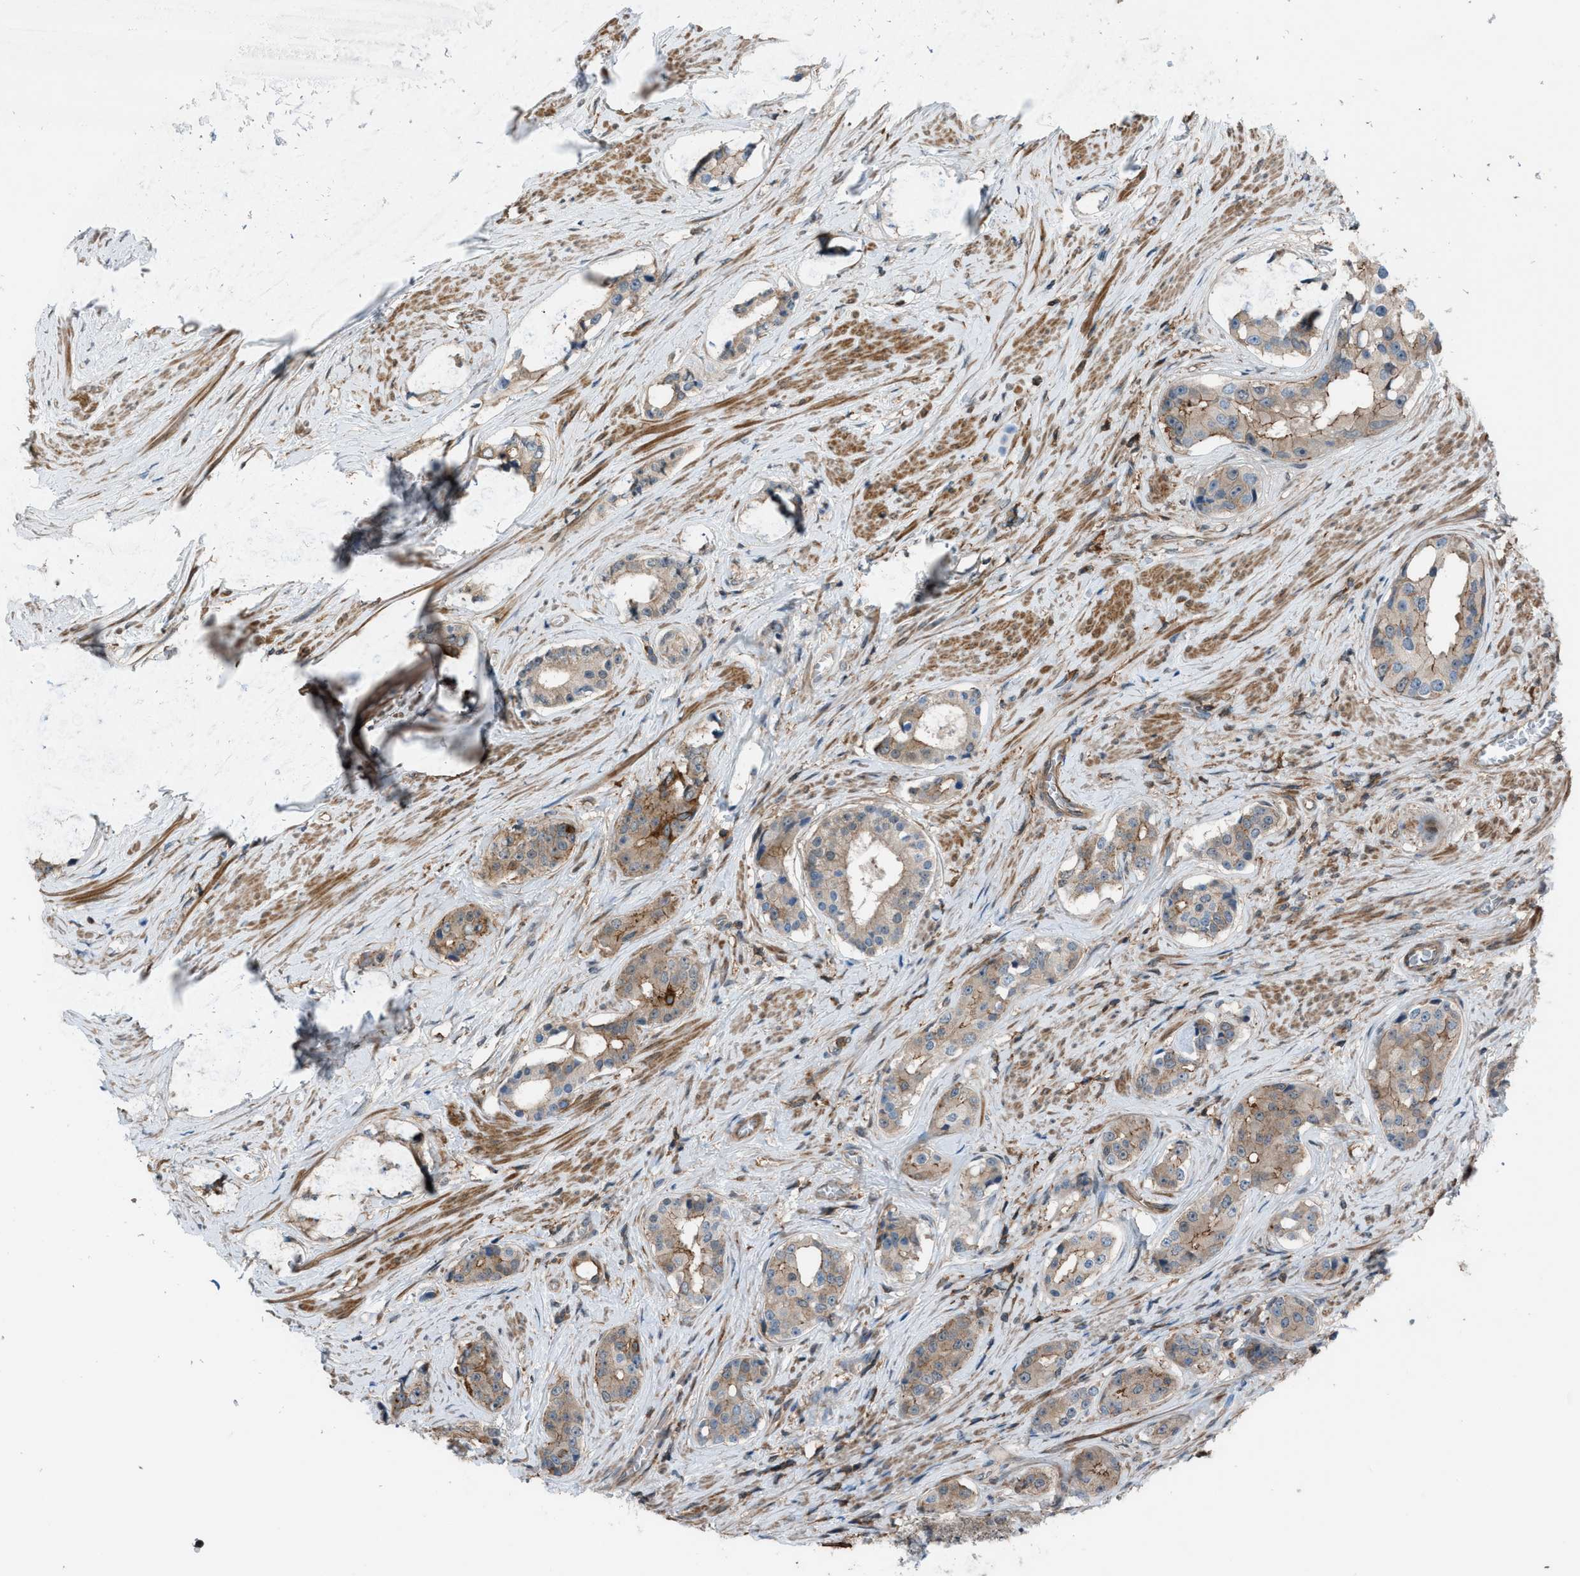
{"staining": {"intensity": "weak", "quantity": "25%-75%", "location": "cytoplasmic/membranous"}, "tissue": "prostate cancer", "cell_type": "Tumor cells", "image_type": "cancer", "snomed": [{"axis": "morphology", "description": "Adenocarcinoma, High grade"}, {"axis": "topography", "description": "Prostate"}], "caption": "Prostate cancer (adenocarcinoma (high-grade)) stained with immunohistochemistry exhibits weak cytoplasmic/membranous staining in approximately 25%-75% of tumor cells.", "gene": "DYRK1A", "patient": {"sex": "male", "age": 71}}